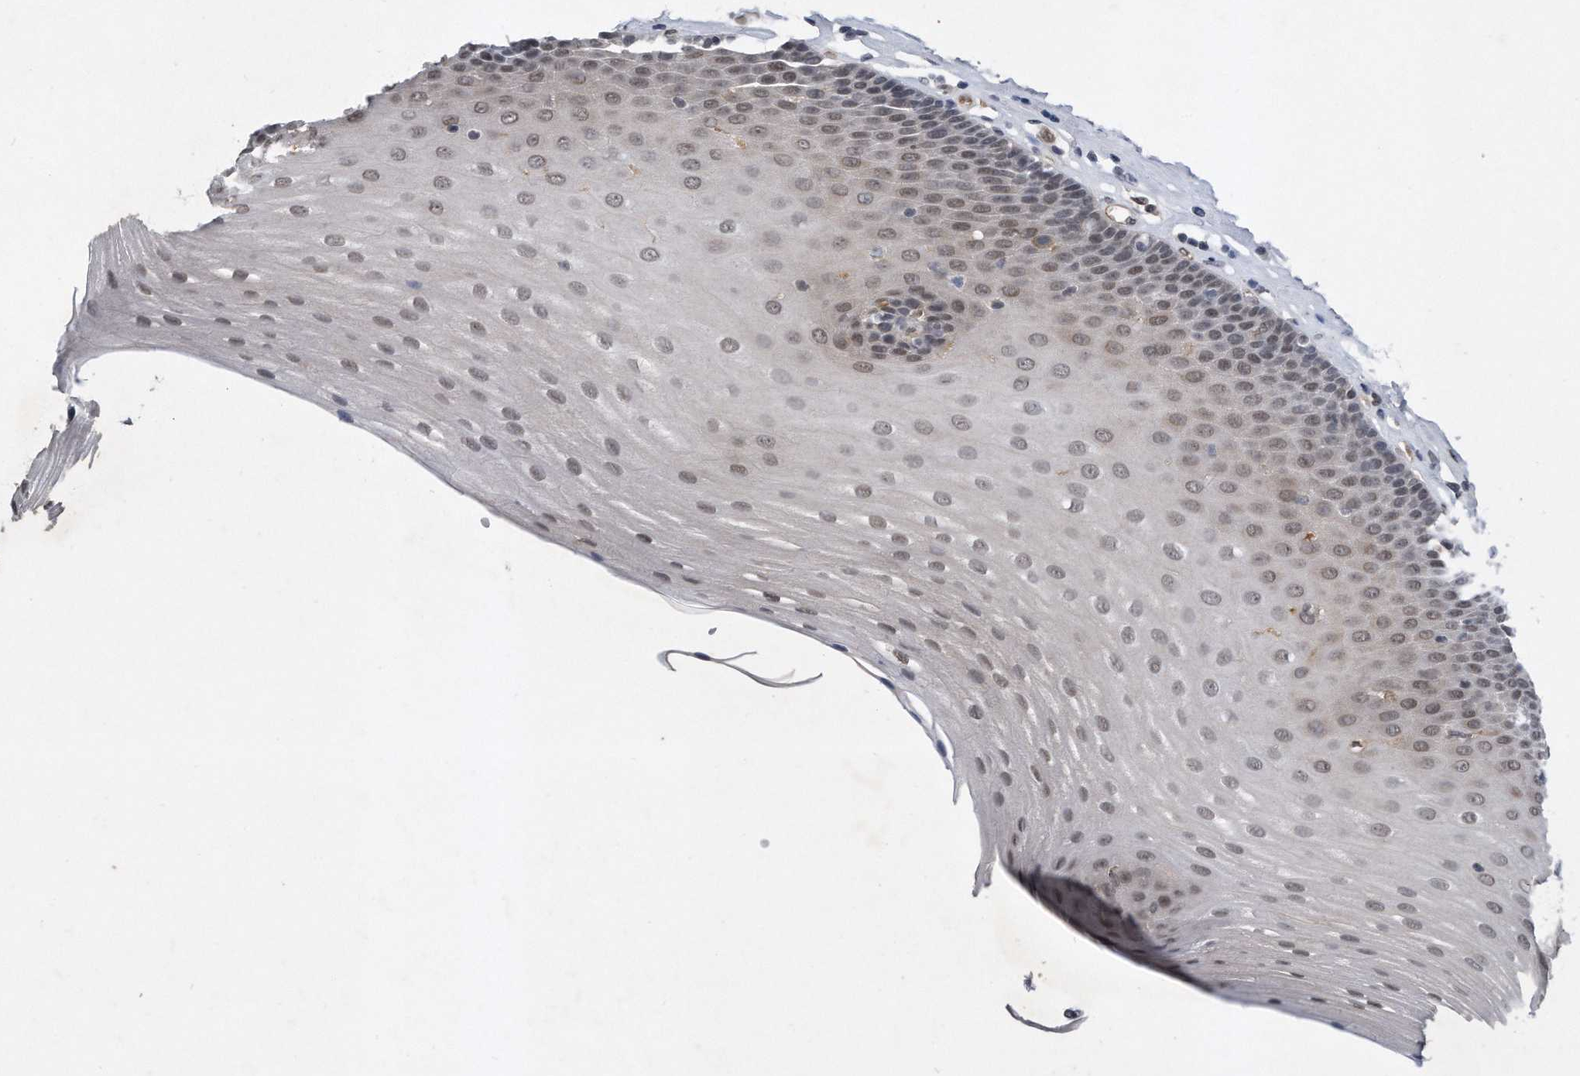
{"staining": {"intensity": "weak", "quantity": "25%-75%", "location": "nuclear"}, "tissue": "esophagus", "cell_type": "Squamous epithelial cells", "image_type": "normal", "snomed": [{"axis": "morphology", "description": "Normal tissue, NOS"}, {"axis": "topography", "description": "Esophagus"}], "caption": "This photomicrograph reveals normal esophagus stained with IHC to label a protein in brown. The nuclear of squamous epithelial cells show weak positivity for the protein. Nuclei are counter-stained blue.", "gene": "TP53INP1", "patient": {"sex": "male", "age": 62}}